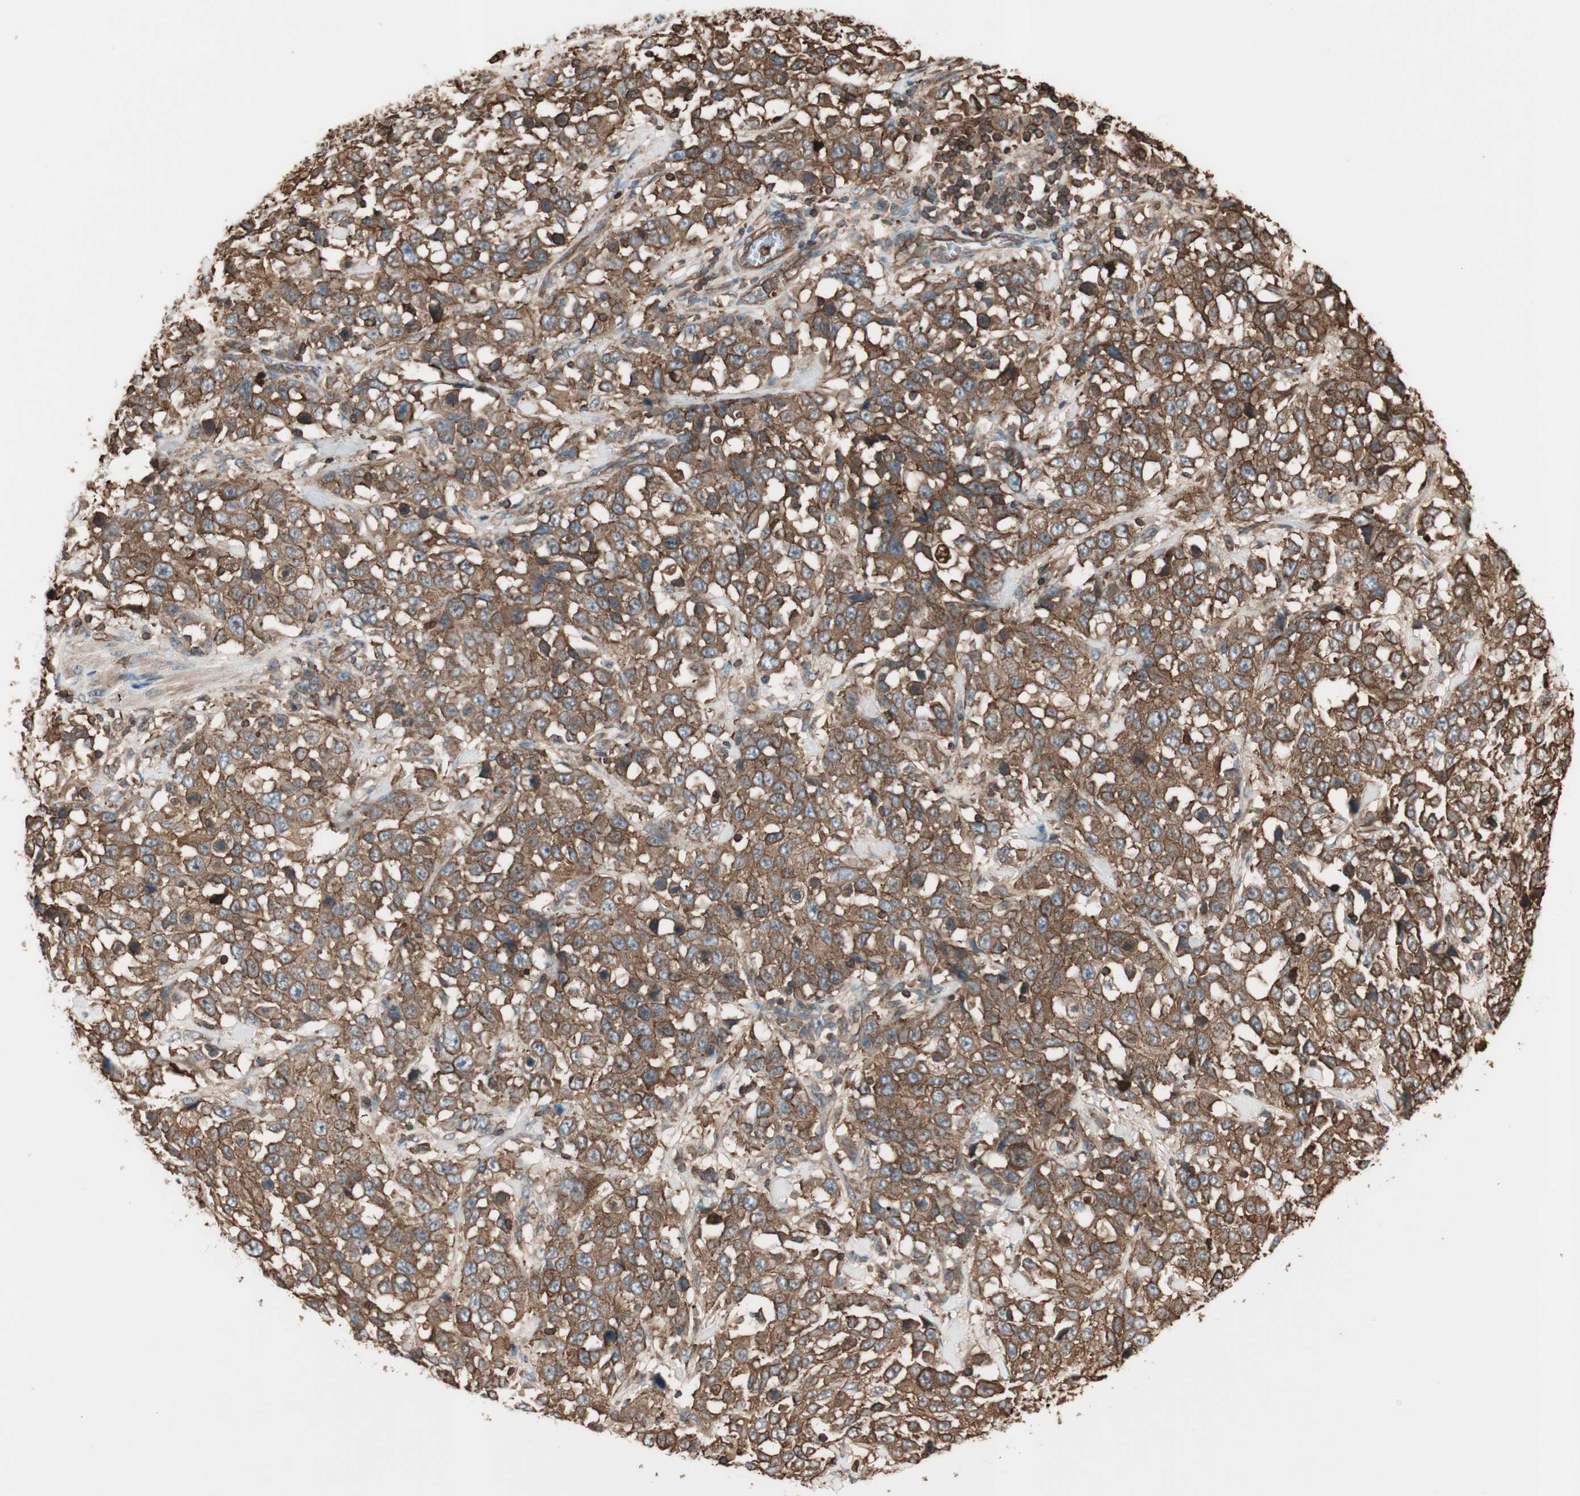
{"staining": {"intensity": "strong", "quantity": ">75%", "location": "cytoplasmic/membranous"}, "tissue": "stomach cancer", "cell_type": "Tumor cells", "image_type": "cancer", "snomed": [{"axis": "morphology", "description": "Normal tissue, NOS"}, {"axis": "morphology", "description": "Adenocarcinoma, NOS"}, {"axis": "topography", "description": "Stomach"}], "caption": "IHC of stomach cancer exhibits high levels of strong cytoplasmic/membranous positivity in about >75% of tumor cells.", "gene": "TCP11L1", "patient": {"sex": "male", "age": 48}}